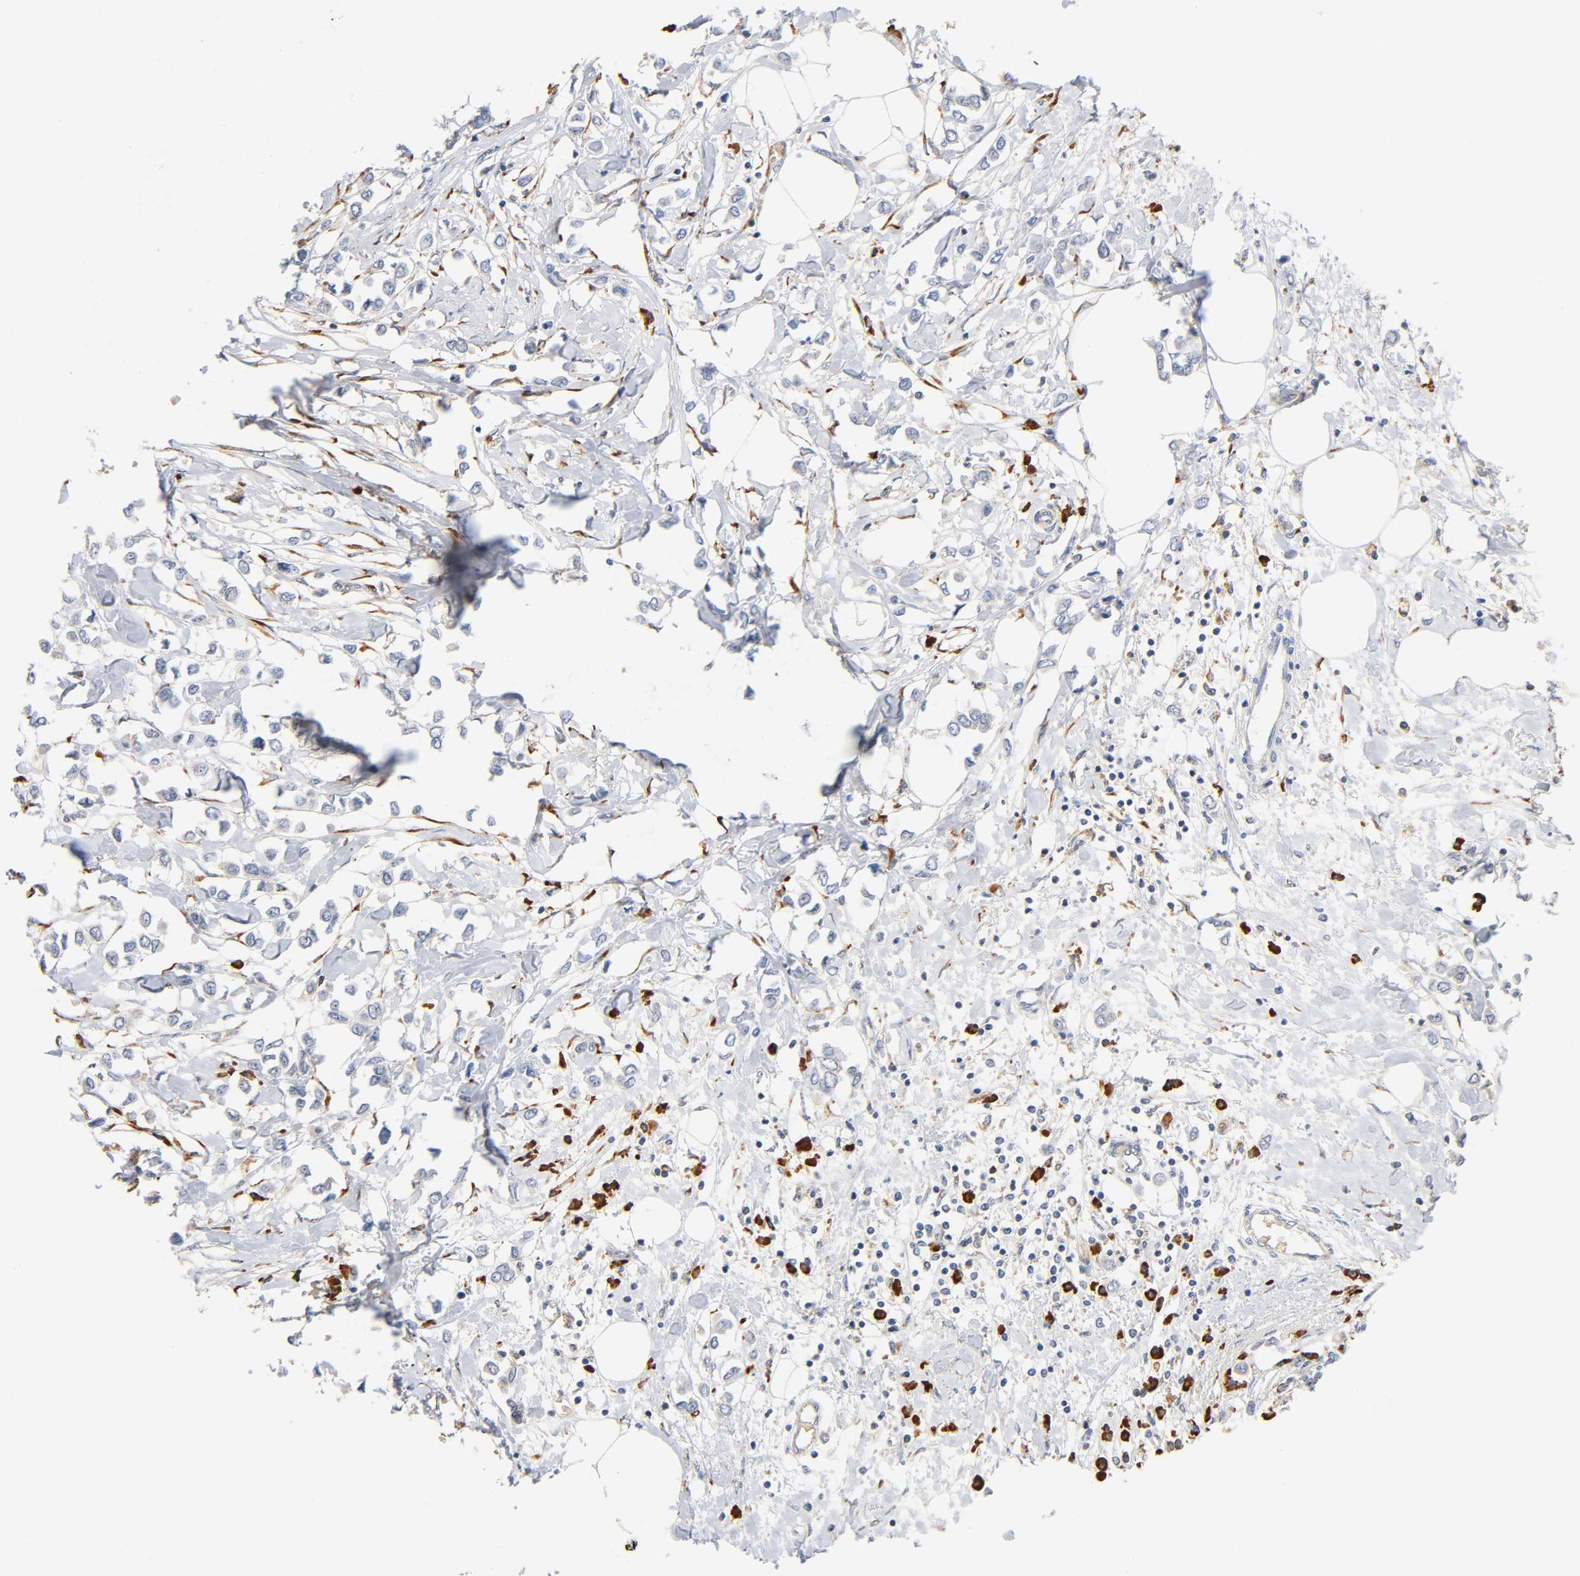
{"staining": {"intensity": "negative", "quantity": "none", "location": "none"}, "tissue": "breast cancer", "cell_type": "Tumor cells", "image_type": "cancer", "snomed": [{"axis": "morphology", "description": "Lobular carcinoma"}, {"axis": "topography", "description": "Breast"}], "caption": "Breast cancer was stained to show a protein in brown. There is no significant positivity in tumor cells.", "gene": "UCKL1", "patient": {"sex": "female", "age": 51}}